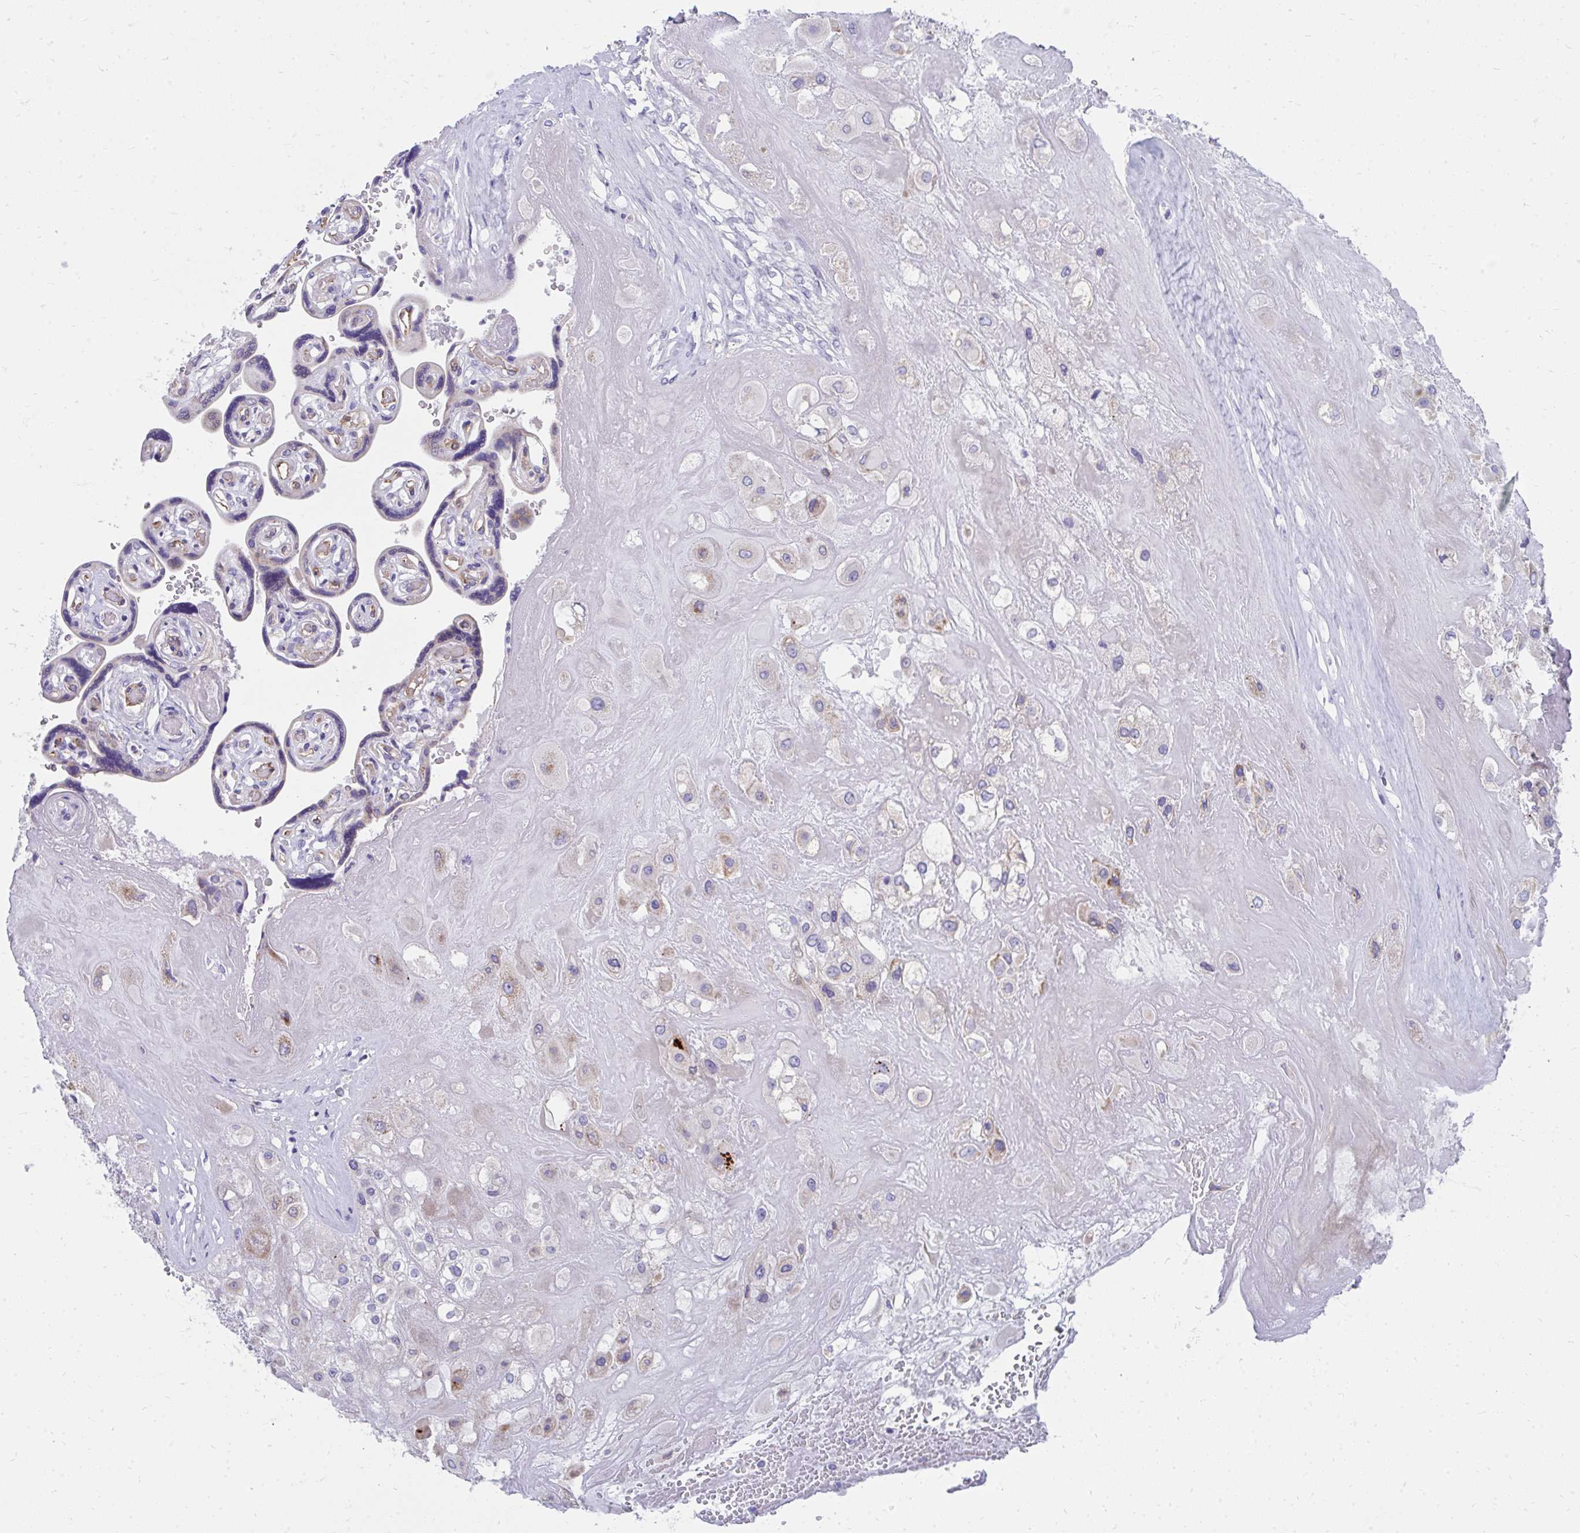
{"staining": {"intensity": "strong", "quantity": "<25%", "location": "cytoplasmic/membranous"}, "tissue": "placenta", "cell_type": "Decidual cells", "image_type": "normal", "snomed": [{"axis": "morphology", "description": "Normal tissue, NOS"}, {"axis": "topography", "description": "Placenta"}], "caption": "A medium amount of strong cytoplasmic/membranous expression is appreciated in about <25% of decidual cells in unremarkable placenta.", "gene": "IL37", "patient": {"sex": "female", "age": 32}}